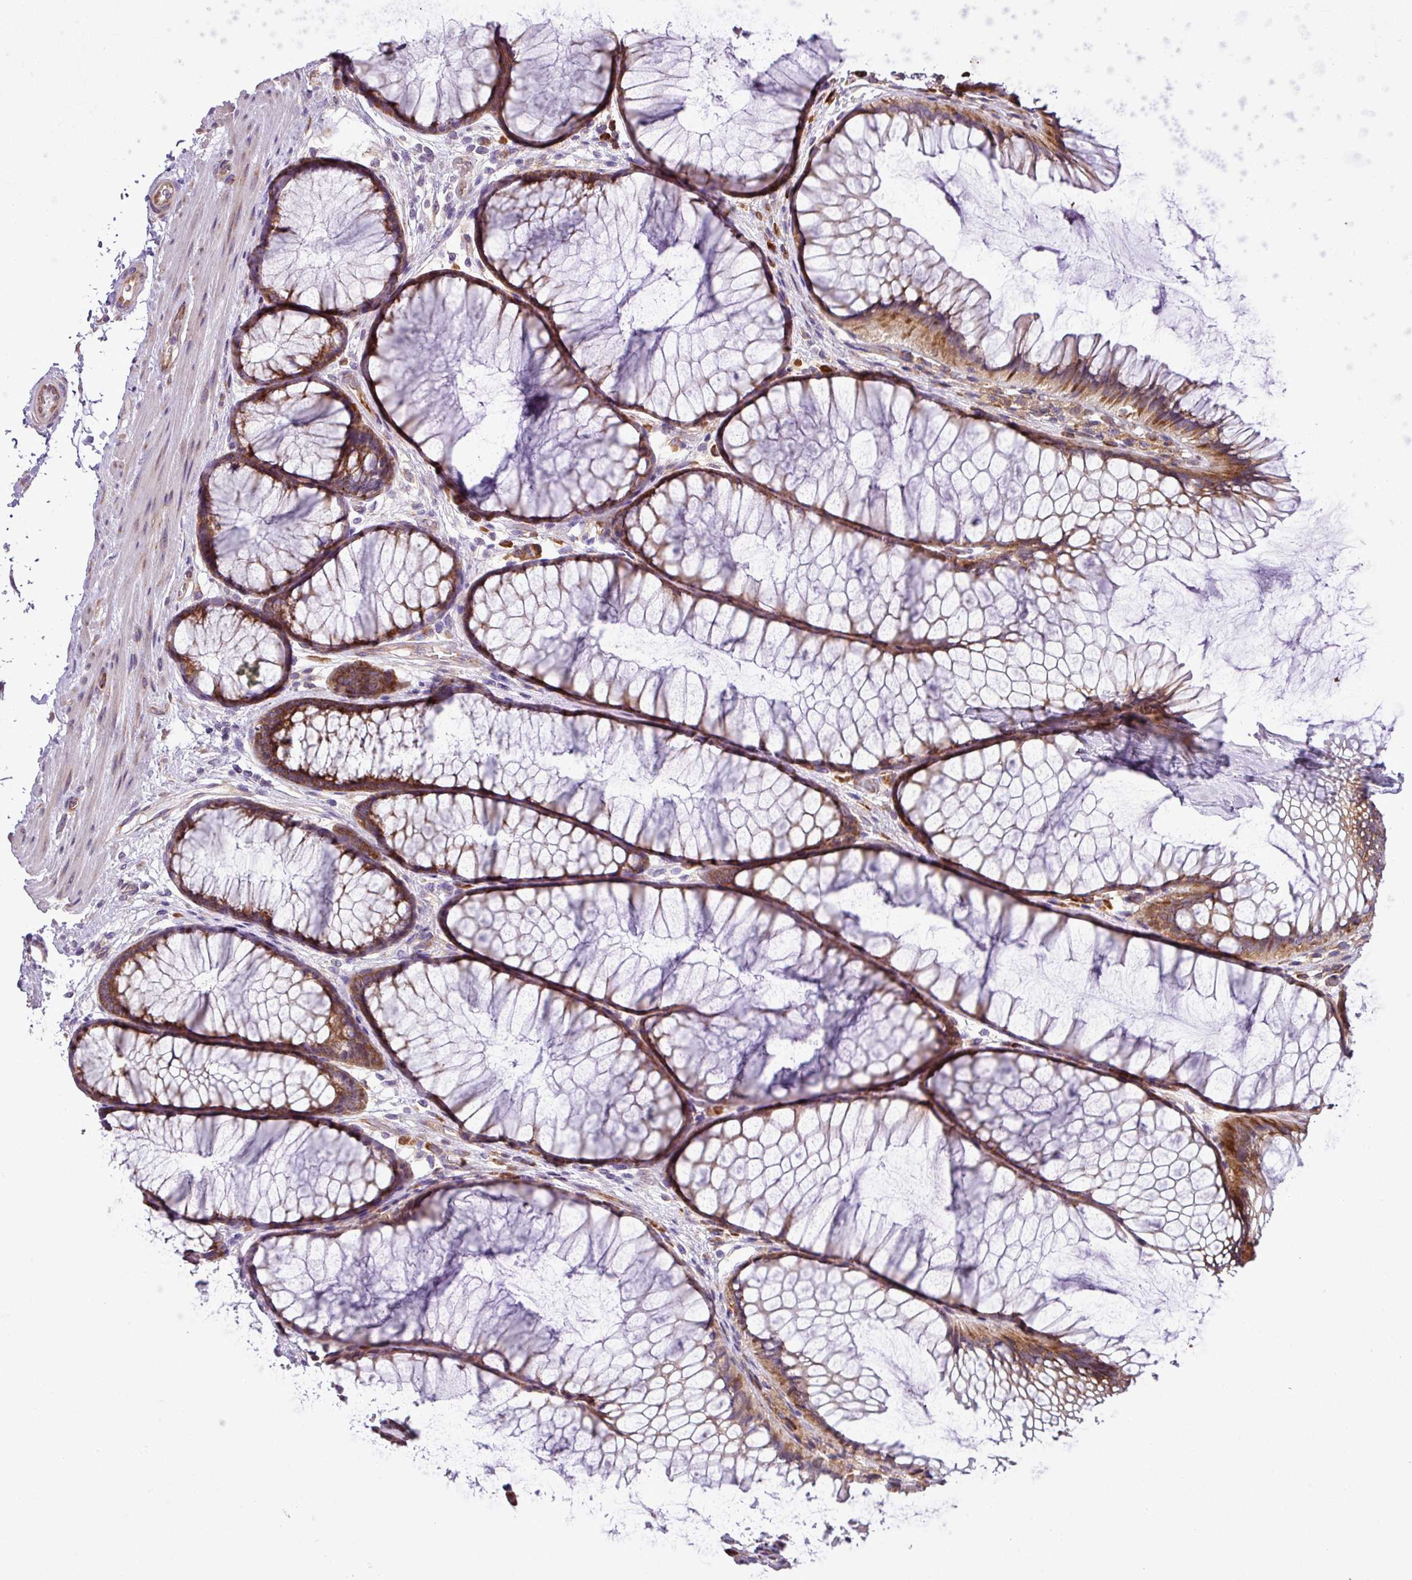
{"staining": {"intensity": "moderate", "quantity": ">75%", "location": "cytoplasmic/membranous"}, "tissue": "colon", "cell_type": "Endothelial cells", "image_type": "normal", "snomed": [{"axis": "morphology", "description": "Normal tissue, NOS"}, {"axis": "topography", "description": "Colon"}], "caption": "DAB (3,3'-diaminobenzidine) immunohistochemical staining of unremarkable human colon displays moderate cytoplasmic/membranous protein positivity in about >75% of endothelial cells.", "gene": "RPL13", "patient": {"sex": "female", "age": 82}}